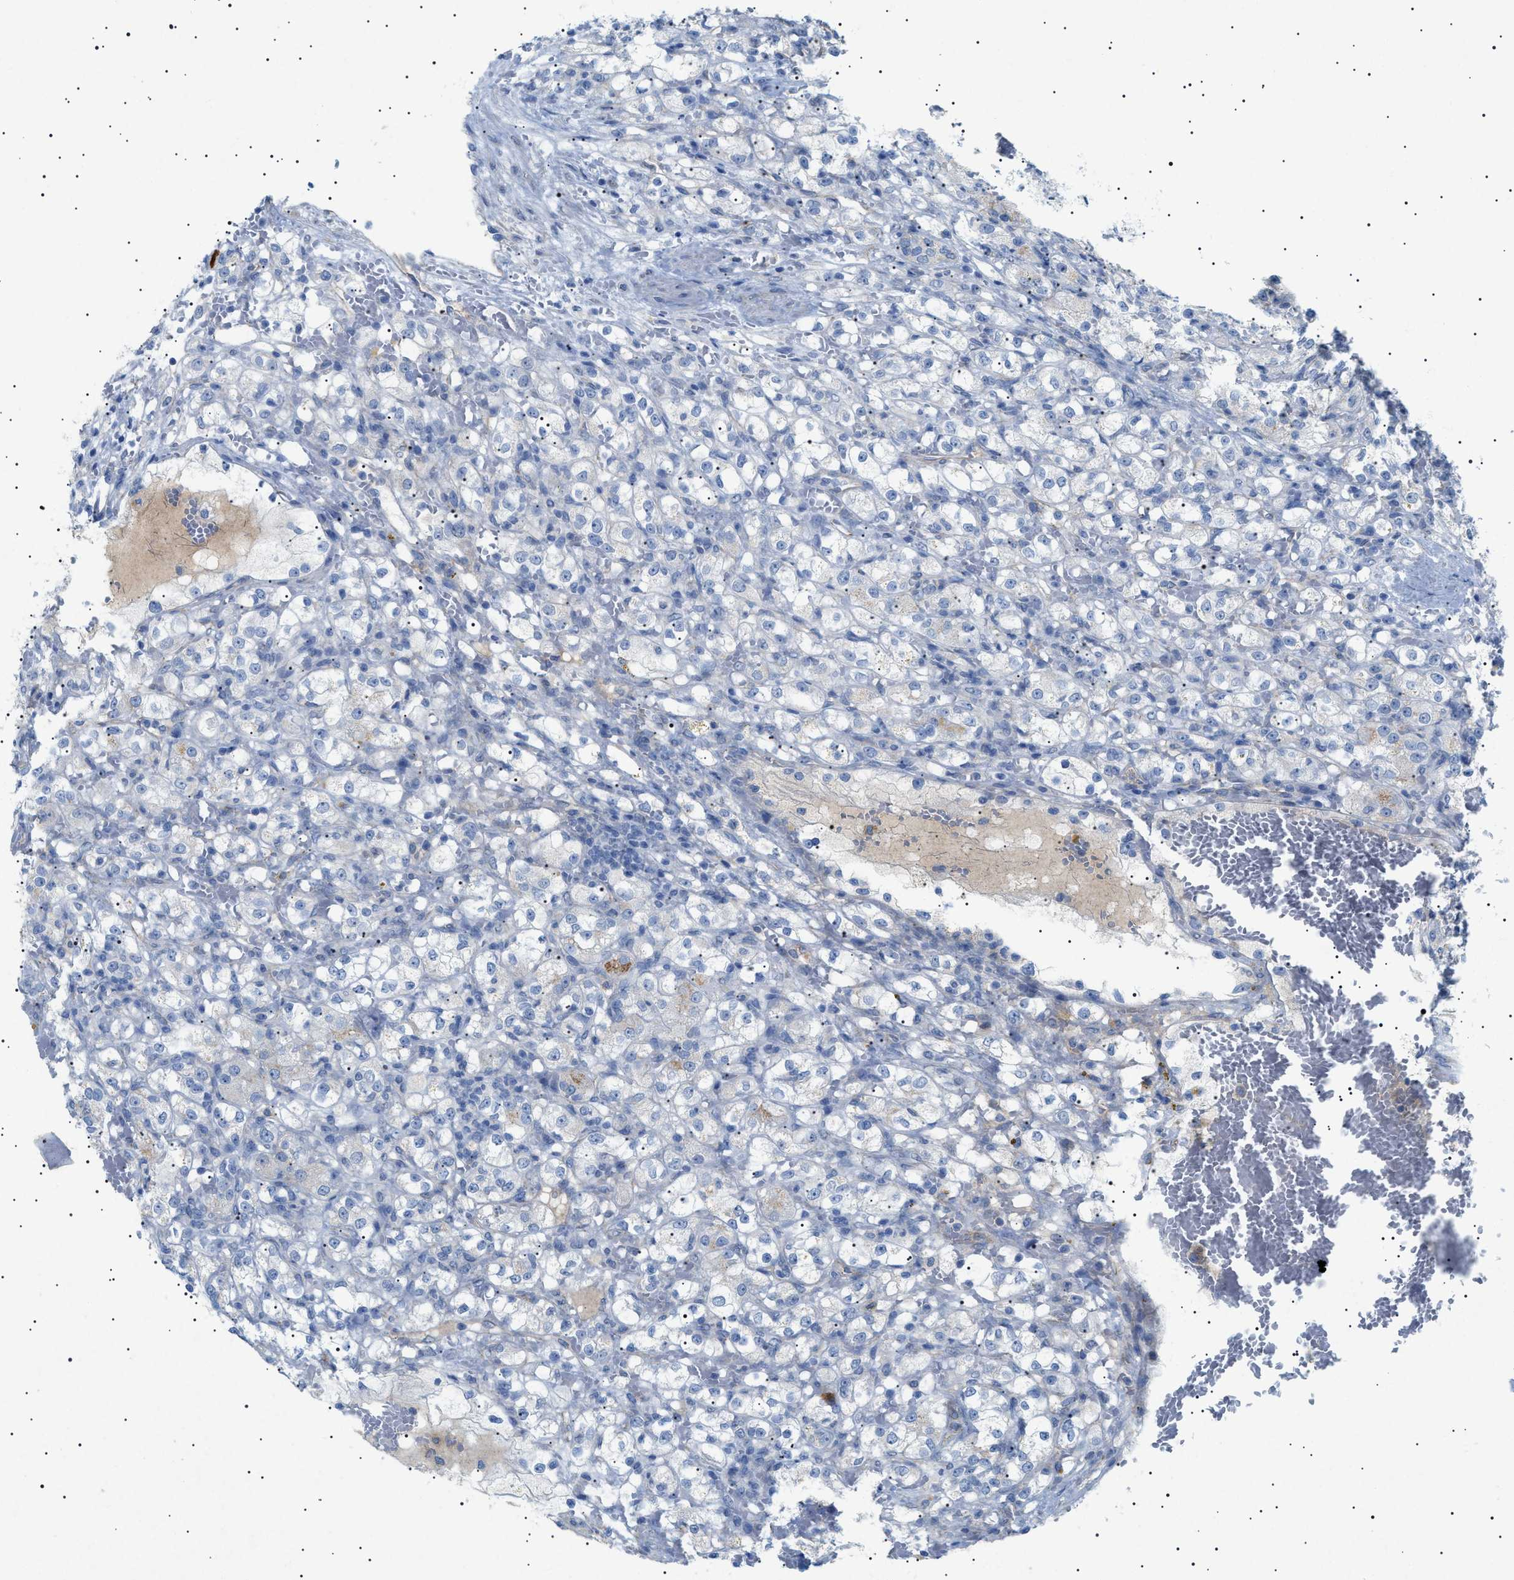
{"staining": {"intensity": "negative", "quantity": "none", "location": "none"}, "tissue": "renal cancer", "cell_type": "Tumor cells", "image_type": "cancer", "snomed": [{"axis": "morphology", "description": "Normal tissue, NOS"}, {"axis": "morphology", "description": "Adenocarcinoma, NOS"}, {"axis": "topography", "description": "Kidney"}], "caption": "An immunohistochemistry image of adenocarcinoma (renal) is shown. There is no staining in tumor cells of adenocarcinoma (renal).", "gene": "ADAMTS1", "patient": {"sex": "male", "age": 61}}